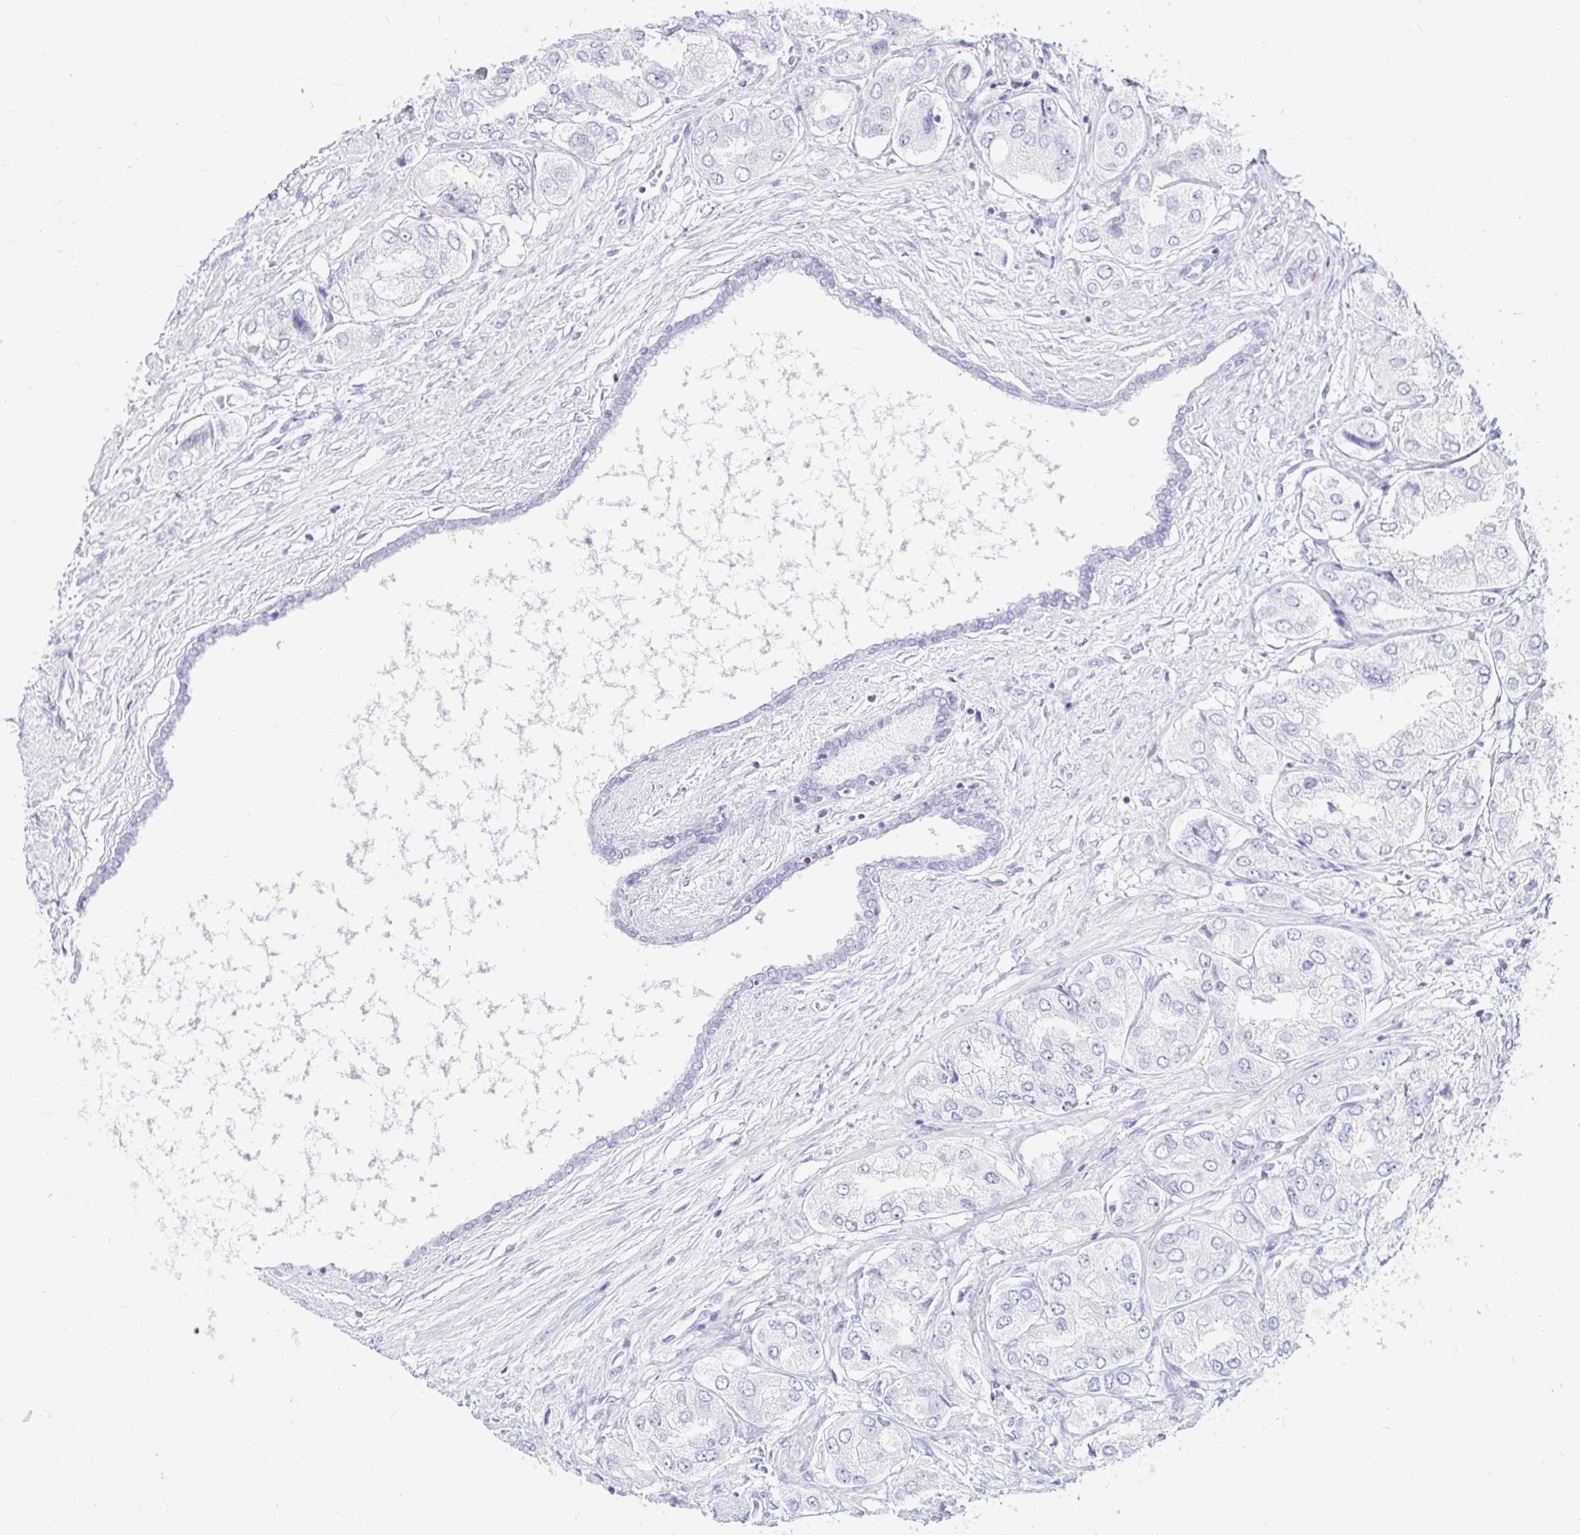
{"staining": {"intensity": "negative", "quantity": "none", "location": "none"}, "tissue": "prostate cancer", "cell_type": "Tumor cells", "image_type": "cancer", "snomed": [{"axis": "morphology", "description": "Adenocarcinoma, Low grade"}, {"axis": "topography", "description": "Prostate"}], "caption": "Tumor cells are negative for protein expression in human prostate cancer.", "gene": "CAPSL", "patient": {"sex": "male", "age": 69}}